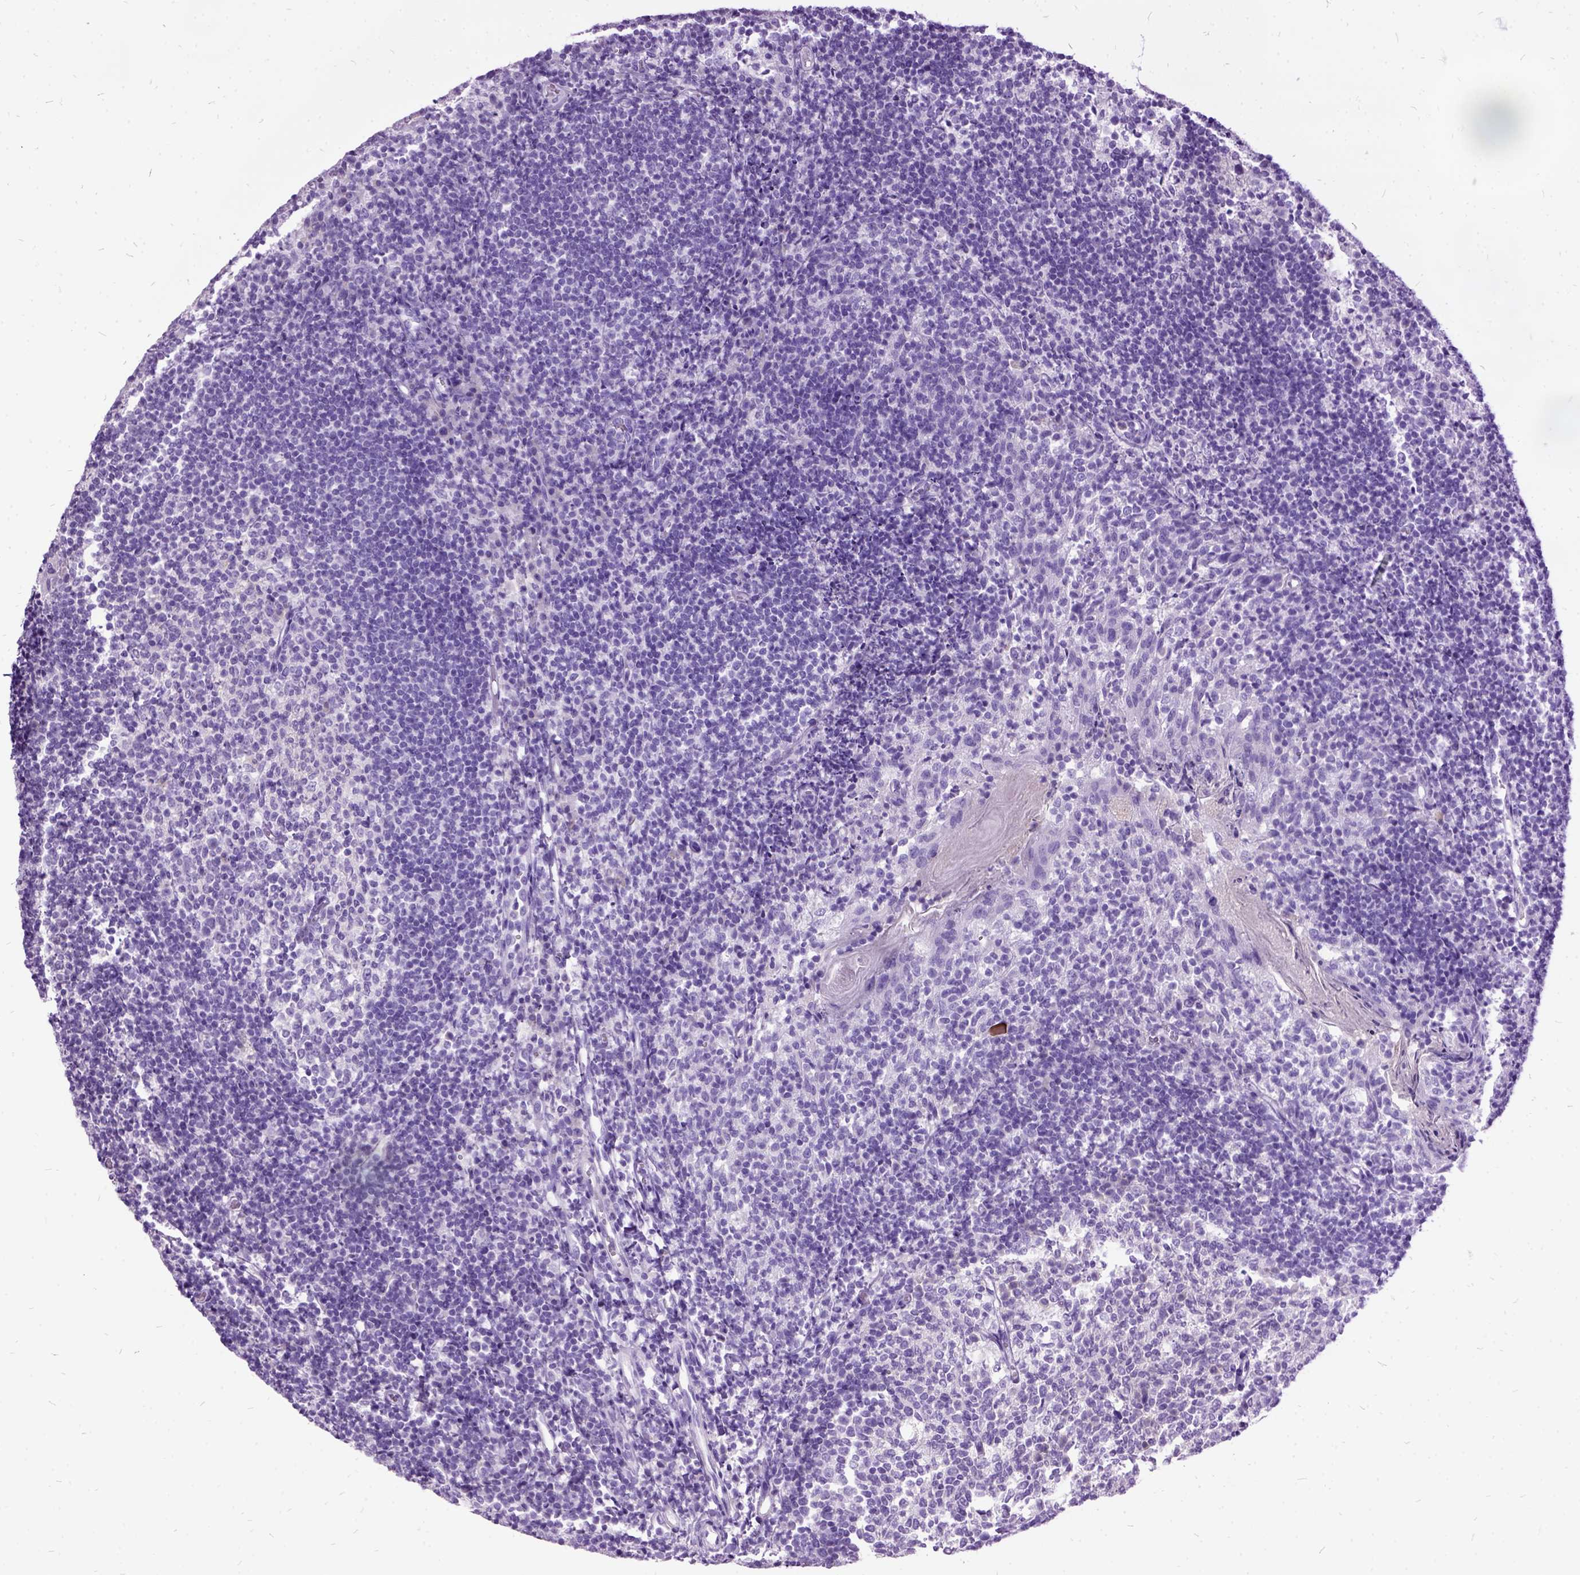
{"staining": {"intensity": "negative", "quantity": "none", "location": "none"}, "tissue": "tonsil", "cell_type": "Germinal center cells", "image_type": "normal", "snomed": [{"axis": "morphology", "description": "Normal tissue, NOS"}, {"axis": "topography", "description": "Tonsil"}], "caption": "The IHC photomicrograph has no significant expression in germinal center cells of tonsil. Nuclei are stained in blue.", "gene": "MME", "patient": {"sex": "female", "age": 10}}